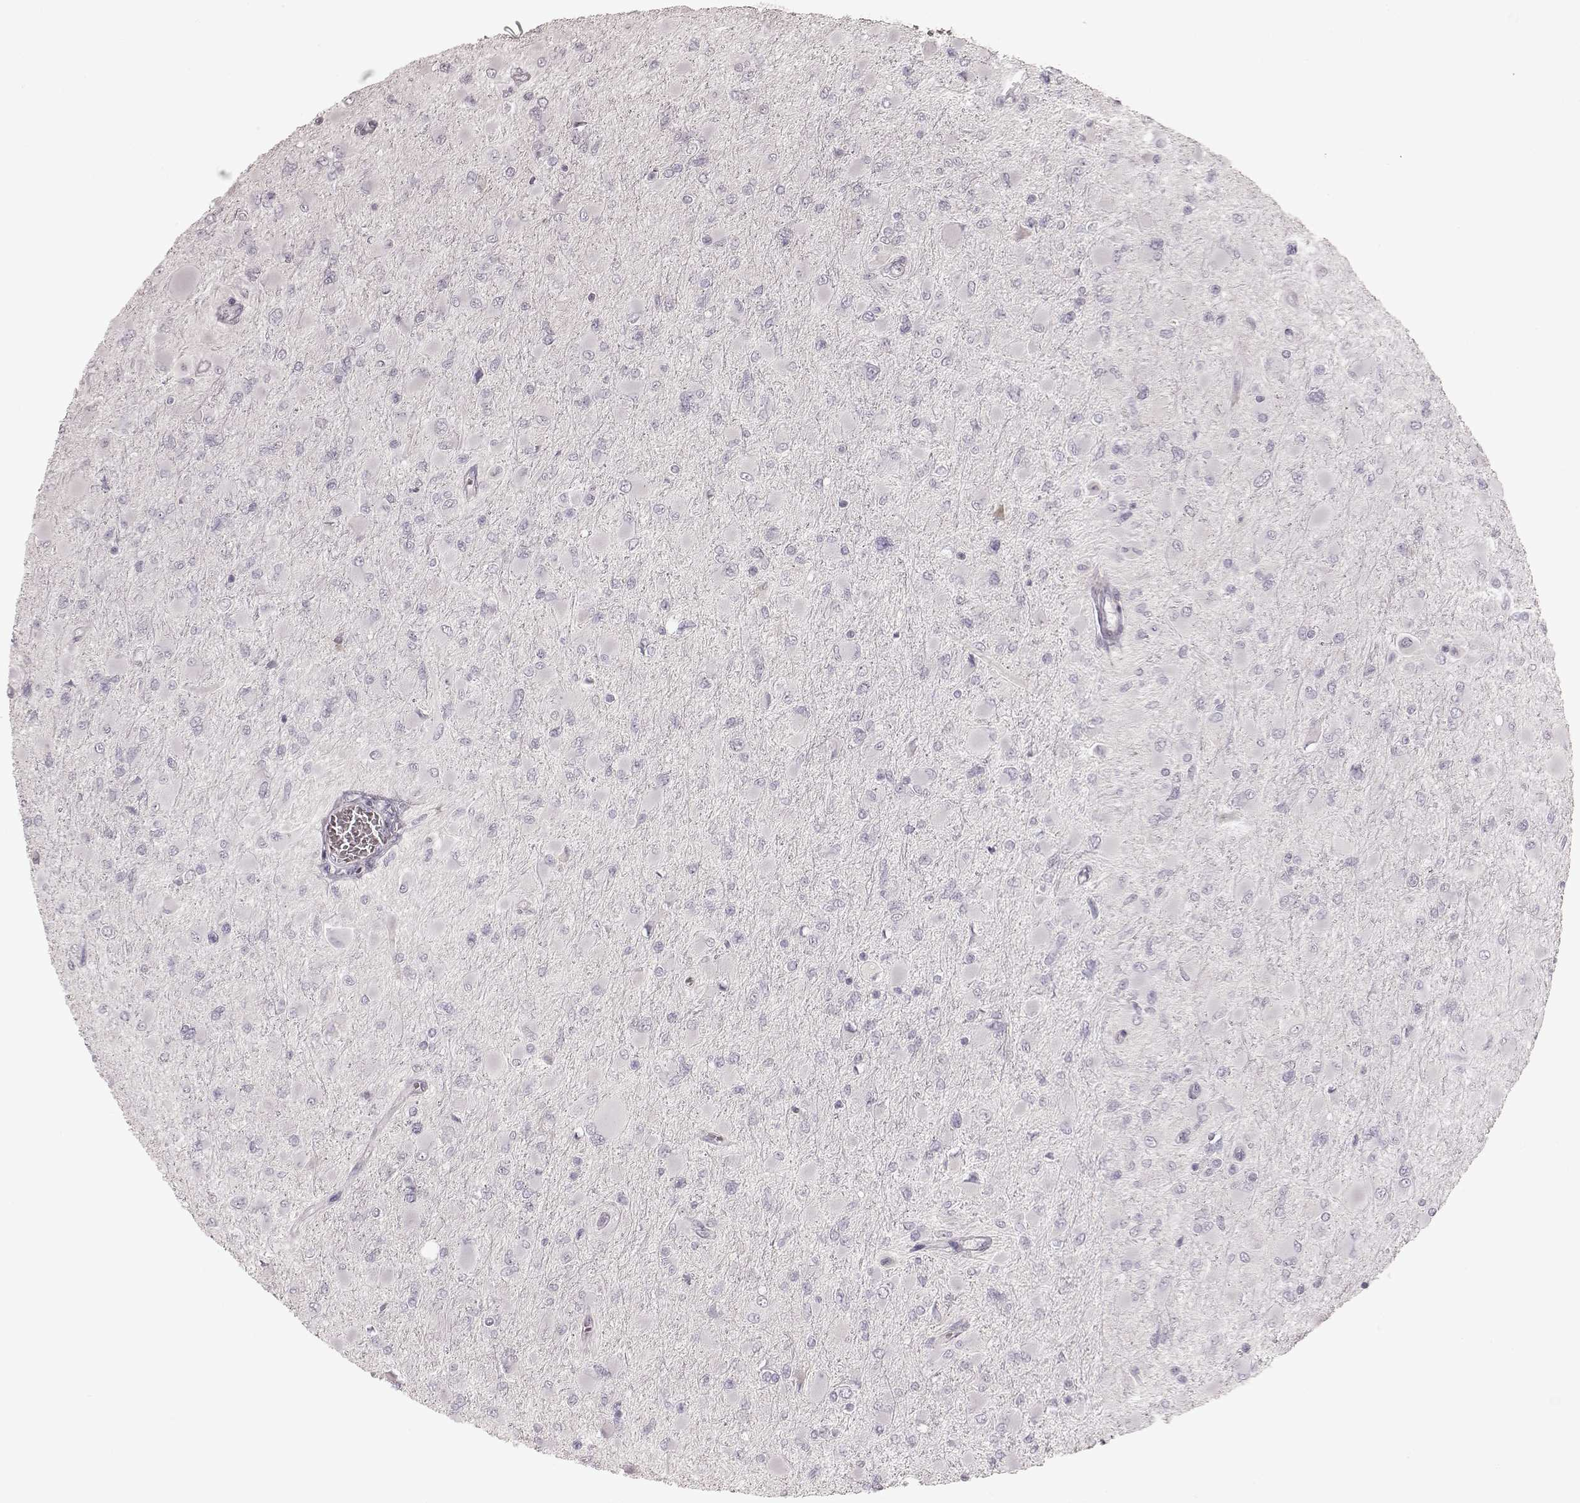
{"staining": {"intensity": "negative", "quantity": "none", "location": "none"}, "tissue": "glioma", "cell_type": "Tumor cells", "image_type": "cancer", "snomed": [{"axis": "morphology", "description": "Glioma, malignant, High grade"}, {"axis": "topography", "description": "Cerebral cortex"}], "caption": "High magnification brightfield microscopy of malignant high-grade glioma stained with DAB (3,3'-diaminobenzidine) (brown) and counterstained with hematoxylin (blue): tumor cells show no significant expression. (DAB immunohistochemistry (IHC) with hematoxylin counter stain).", "gene": "PRLHR", "patient": {"sex": "female", "age": 36}}